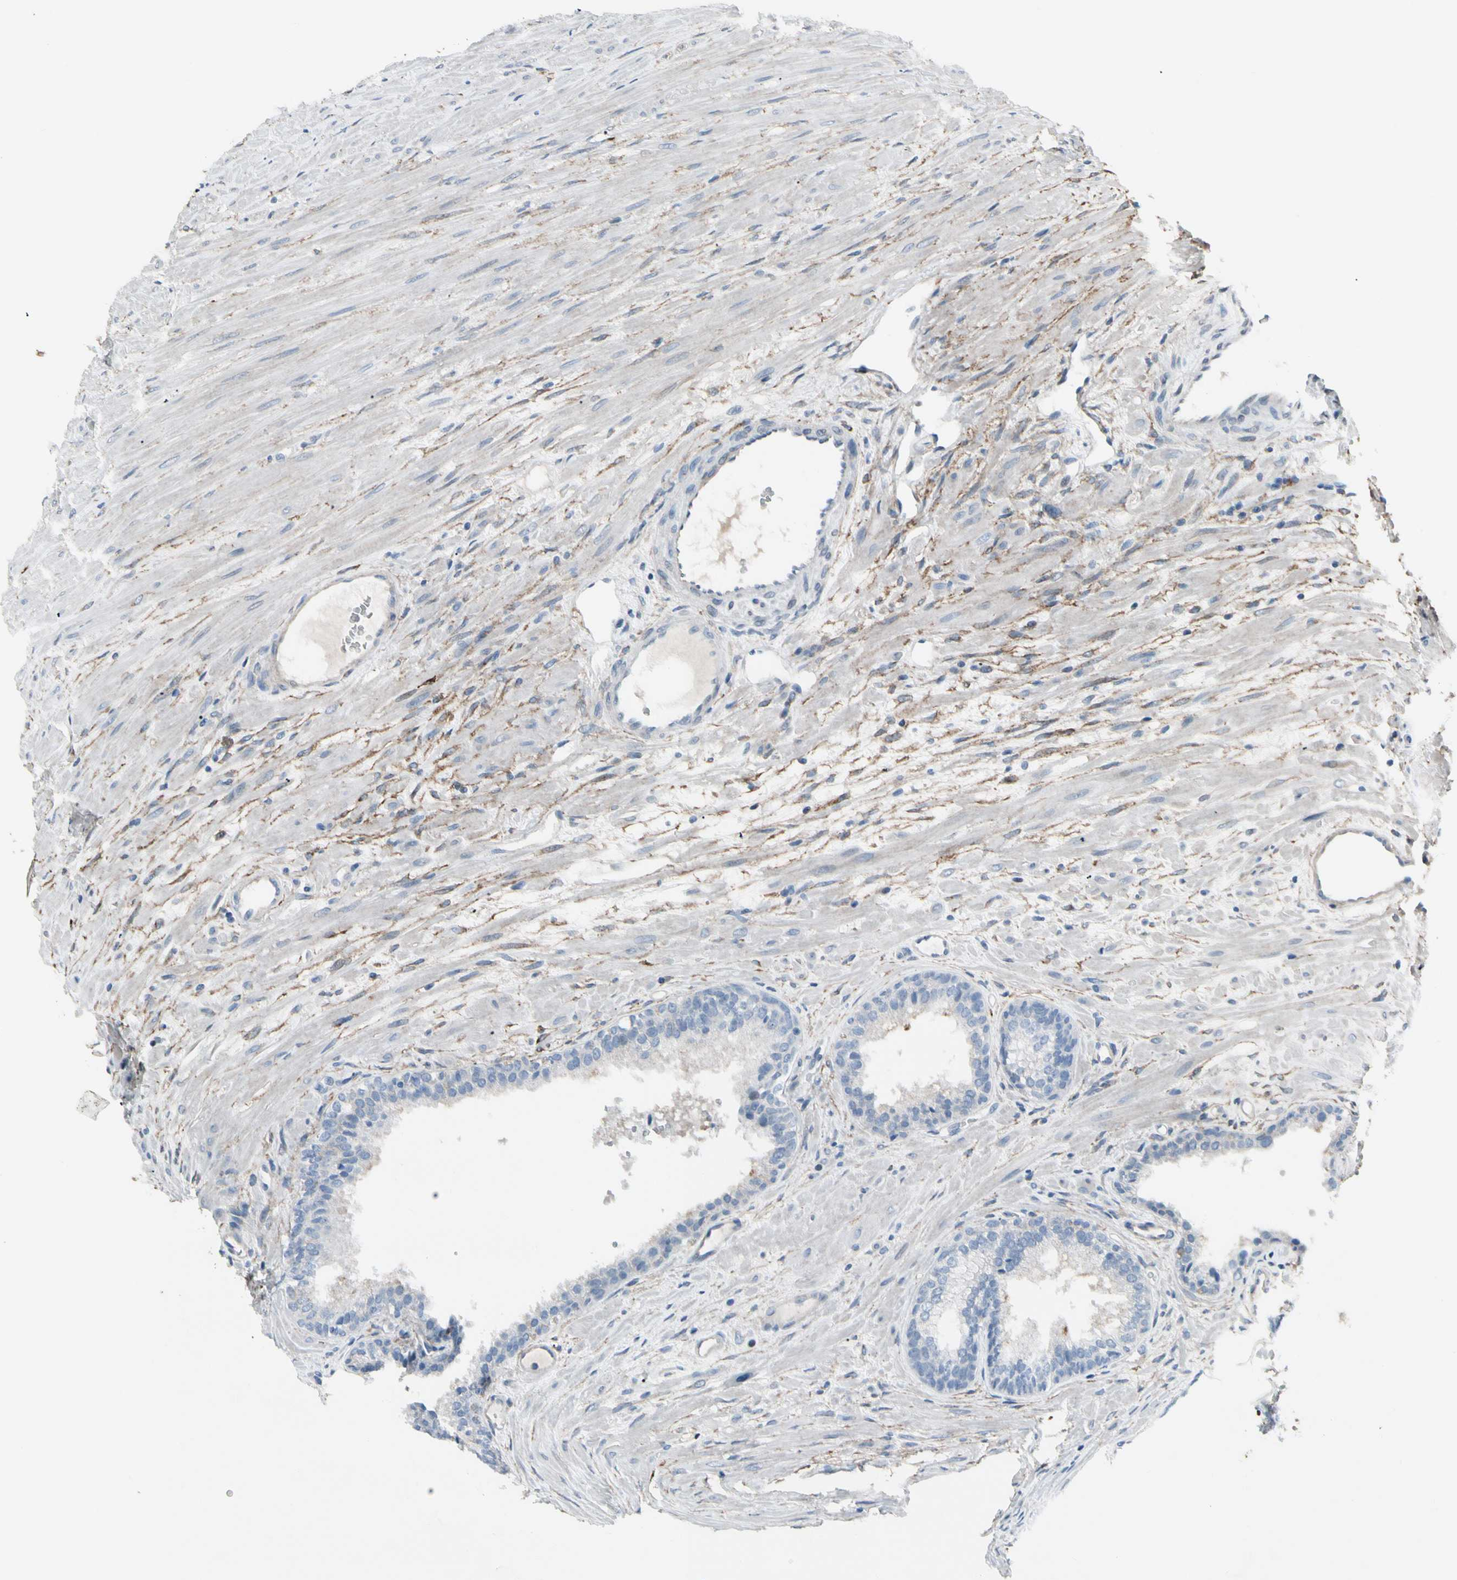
{"staining": {"intensity": "negative", "quantity": "none", "location": "none"}, "tissue": "prostate", "cell_type": "Glandular cells", "image_type": "normal", "snomed": [{"axis": "morphology", "description": "Normal tissue, NOS"}, {"axis": "topography", "description": "Prostate"}], "caption": "Benign prostate was stained to show a protein in brown. There is no significant expression in glandular cells. (DAB (3,3'-diaminobenzidine) immunohistochemistry (IHC), high magnification).", "gene": "PIGR", "patient": {"sex": "male", "age": 76}}